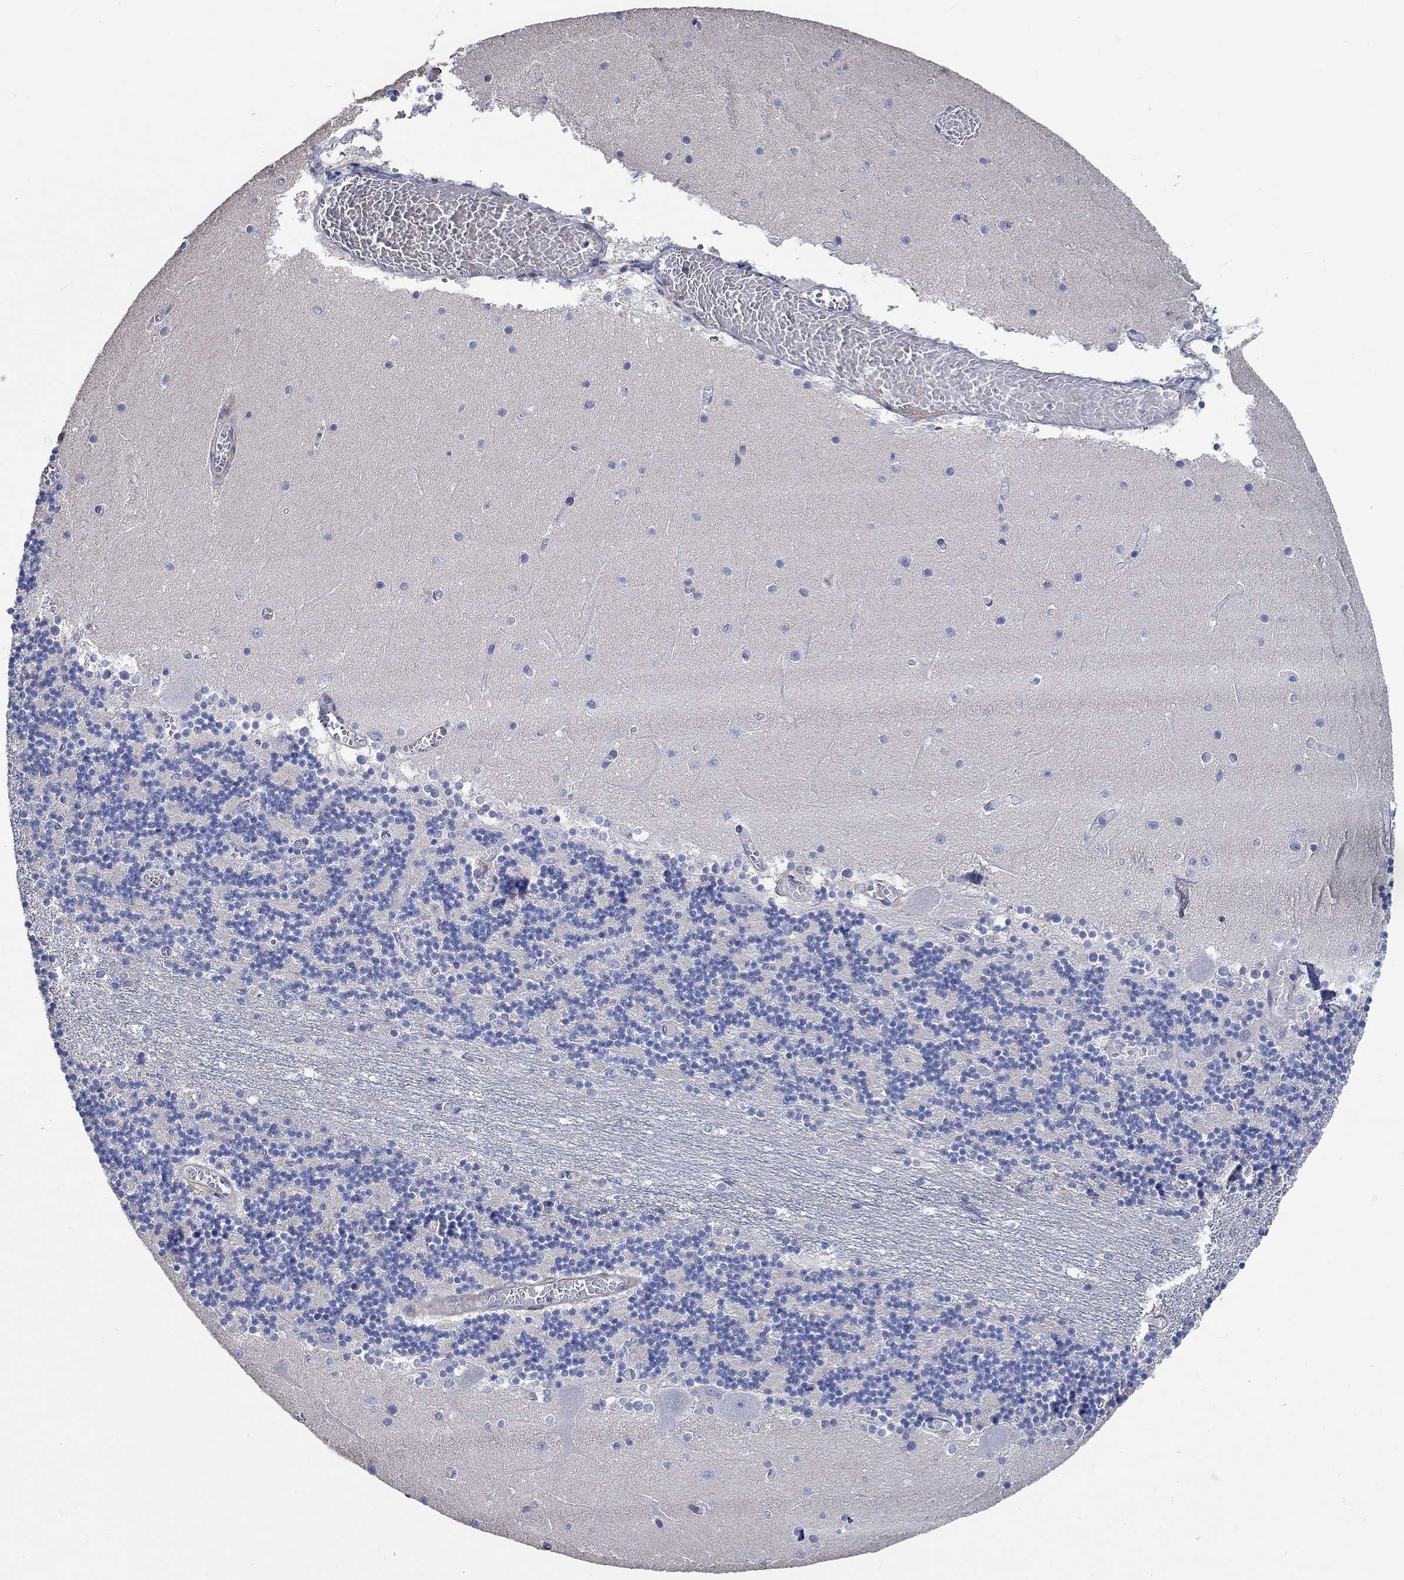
{"staining": {"intensity": "negative", "quantity": "none", "location": "none"}, "tissue": "cerebellum", "cell_type": "Cells in granular layer", "image_type": "normal", "snomed": [{"axis": "morphology", "description": "Normal tissue, NOS"}, {"axis": "topography", "description": "Cerebellum"}], "caption": "IHC of unremarkable human cerebellum demonstrates no positivity in cells in granular layer.", "gene": "TNFAIP8L3", "patient": {"sex": "female", "age": 28}}